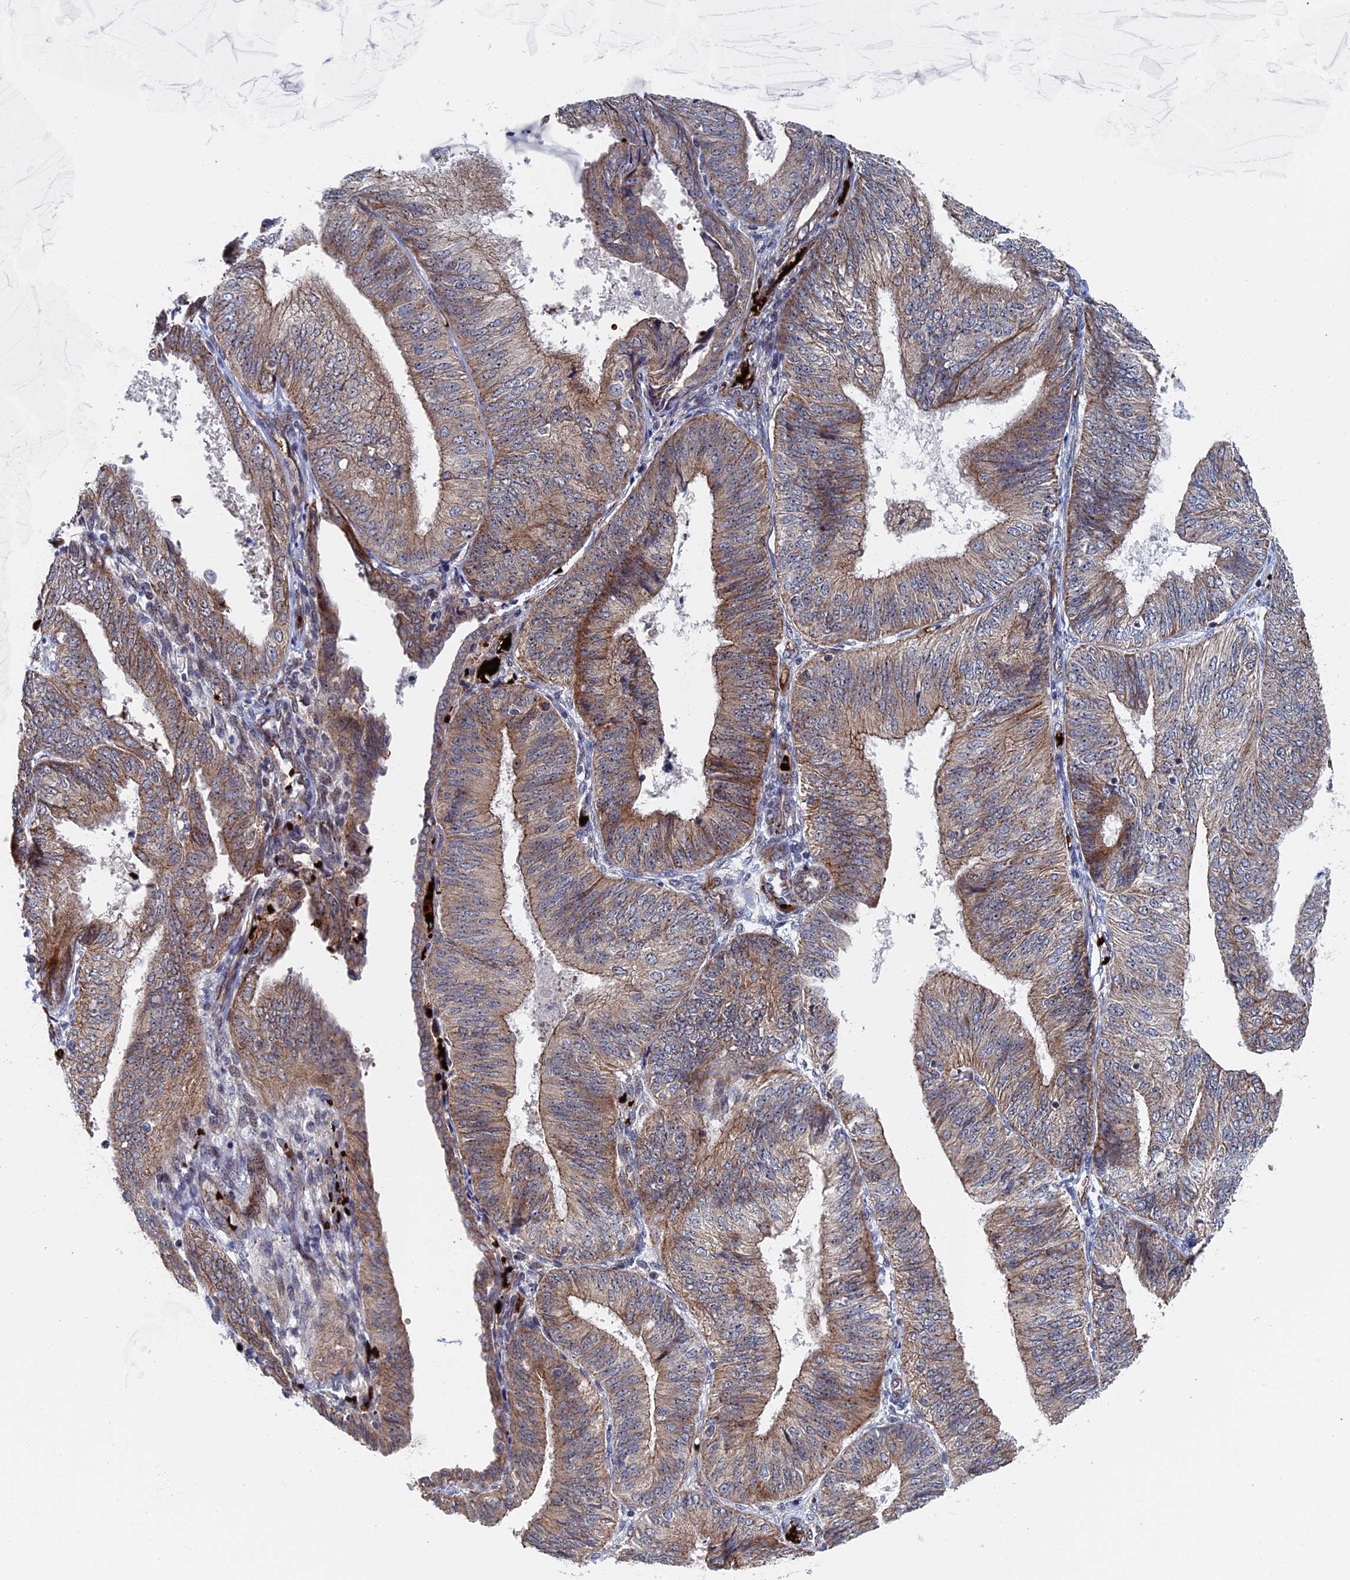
{"staining": {"intensity": "moderate", "quantity": "25%-75%", "location": "cytoplasmic/membranous"}, "tissue": "endometrial cancer", "cell_type": "Tumor cells", "image_type": "cancer", "snomed": [{"axis": "morphology", "description": "Adenocarcinoma, NOS"}, {"axis": "topography", "description": "Endometrium"}], "caption": "Immunohistochemical staining of endometrial cancer (adenocarcinoma) reveals moderate cytoplasmic/membranous protein staining in approximately 25%-75% of tumor cells.", "gene": "EXOSC9", "patient": {"sex": "female", "age": 58}}